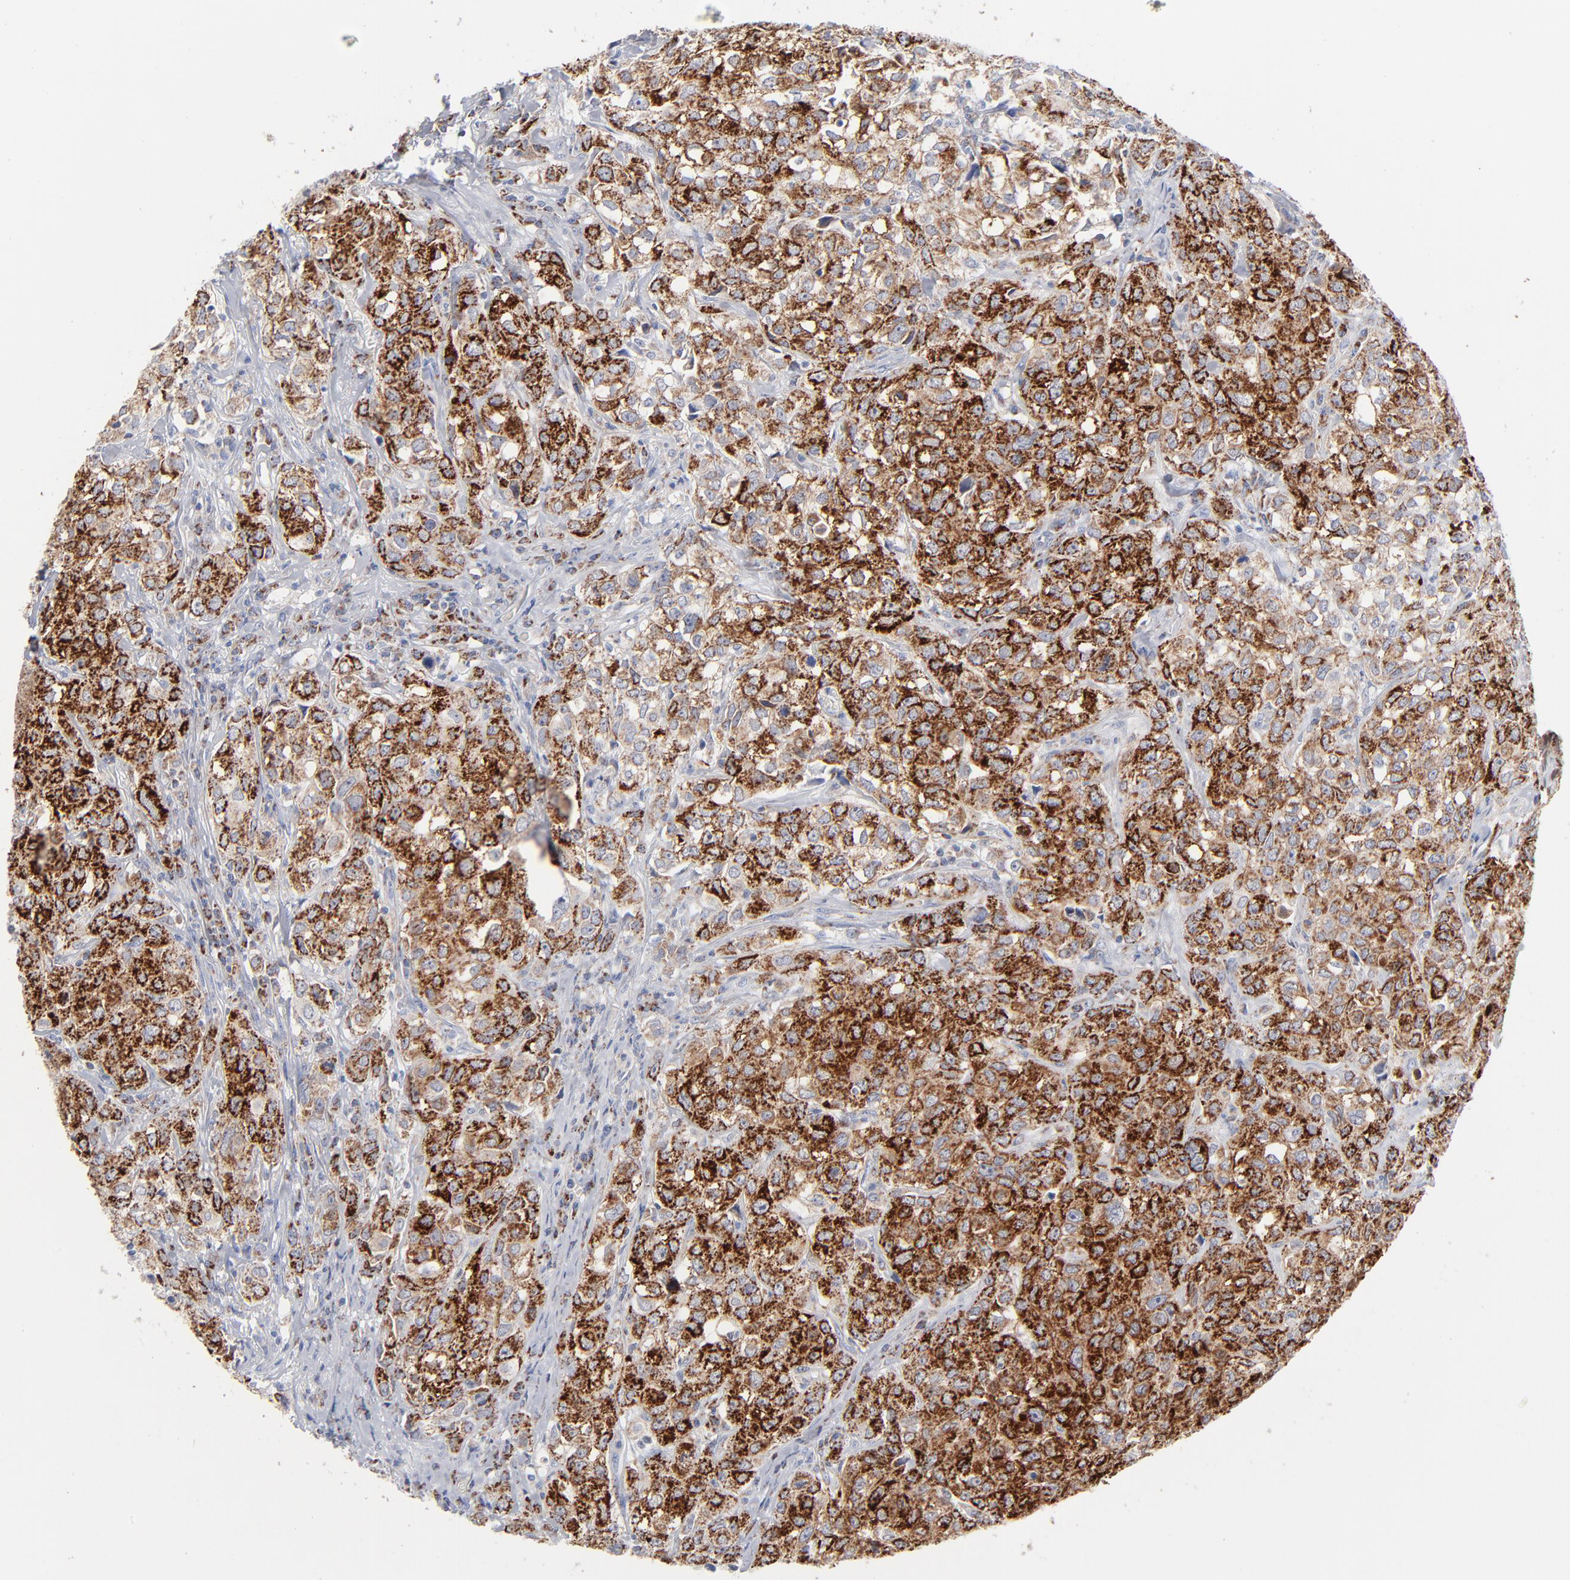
{"staining": {"intensity": "strong", "quantity": ">75%", "location": "cytoplasmic/membranous"}, "tissue": "urothelial cancer", "cell_type": "Tumor cells", "image_type": "cancer", "snomed": [{"axis": "morphology", "description": "Urothelial carcinoma, High grade"}, {"axis": "topography", "description": "Urinary bladder"}], "caption": "Immunohistochemical staining of high-grade urothelial carcinoma exhibits strong cytoplasmic/membranous protein positivity in approximately >75% of tumor cells.", "gene": "CHCHD10", "patient": {"sex": "female", "age": 75}}